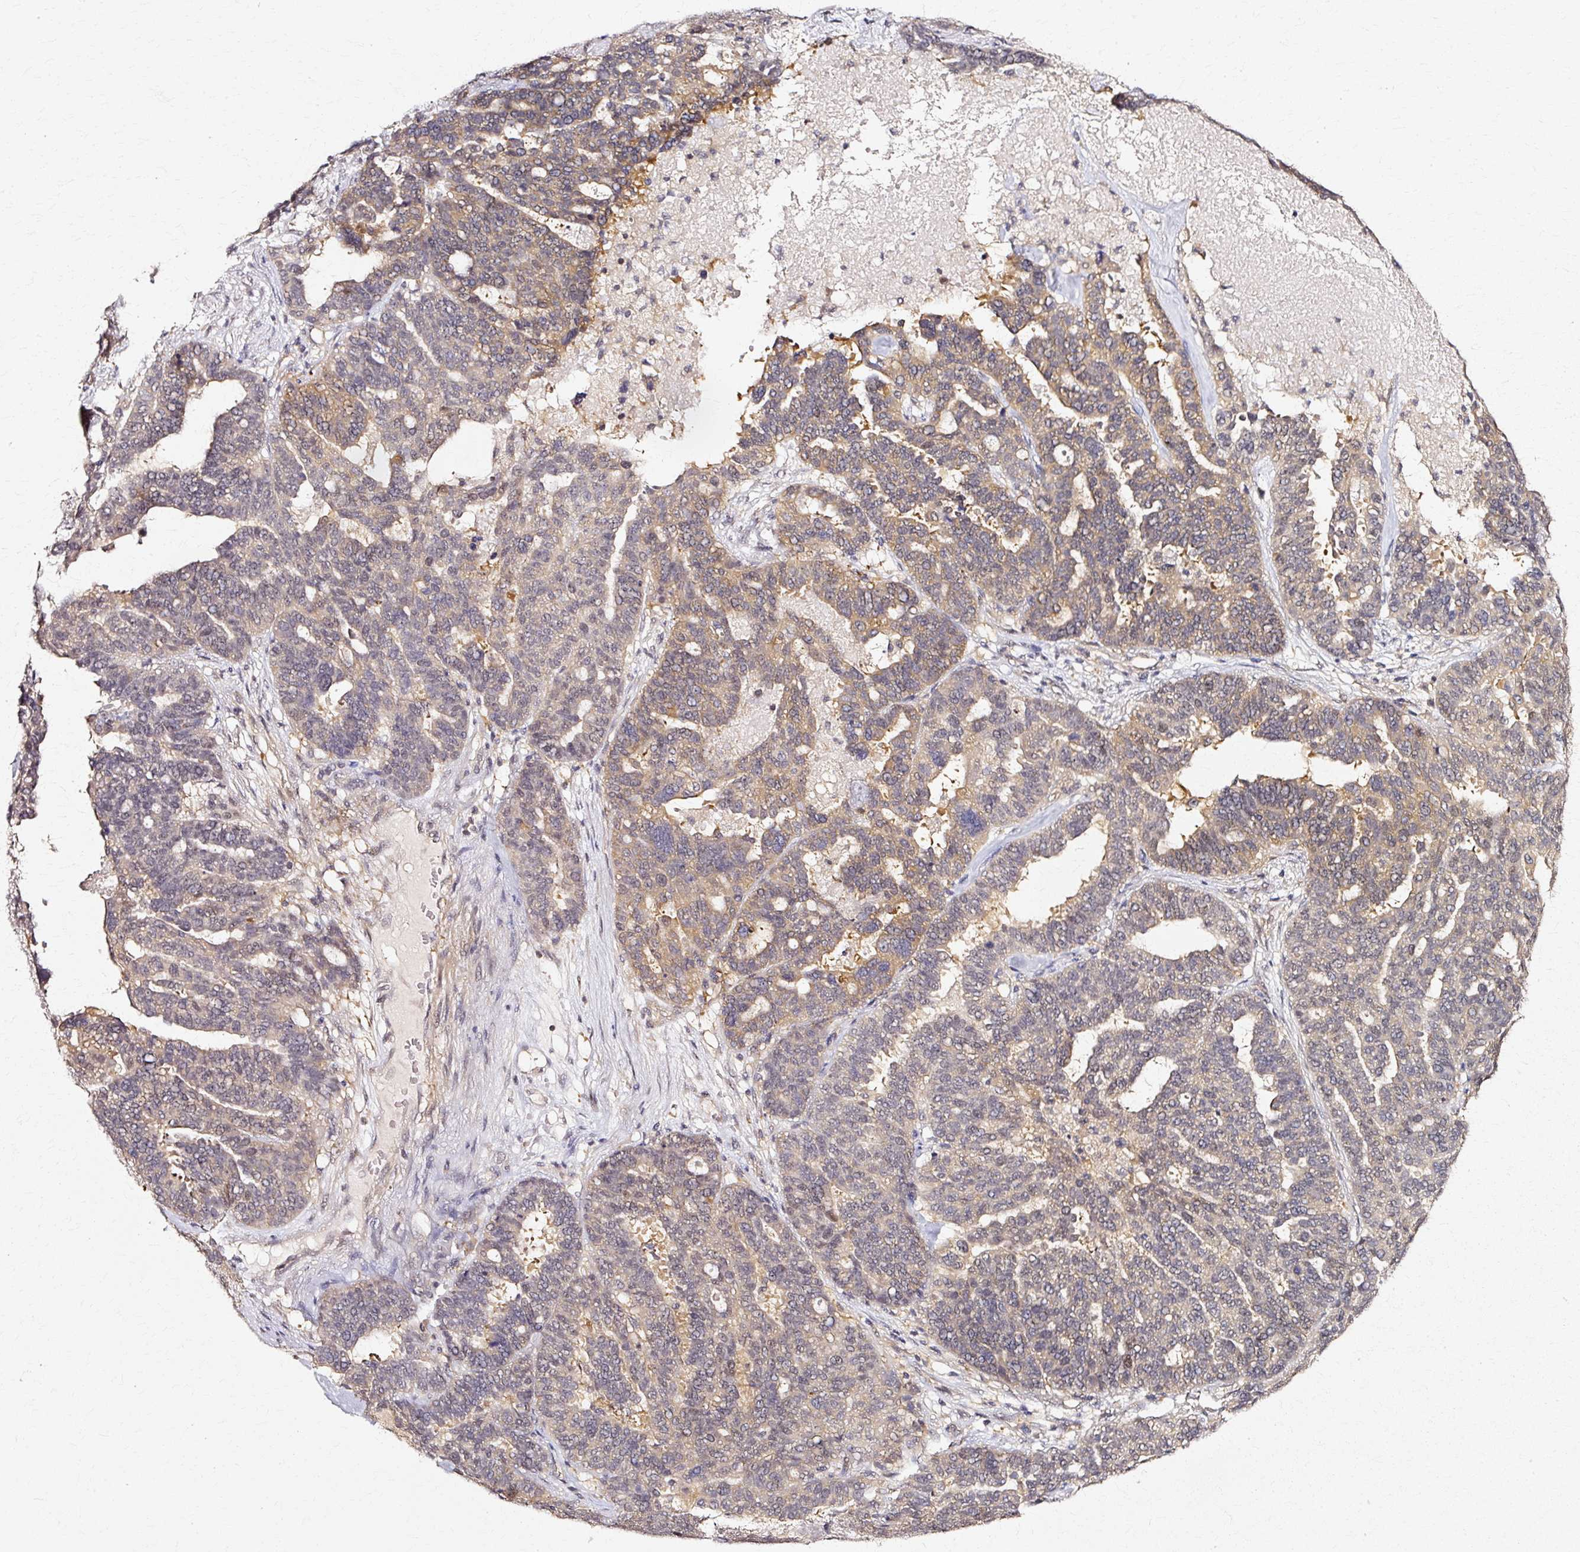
{"staining": {"intensity": "weak", "quantity": "25%-75%", "location": "cytoplasmic/membranous"}, "tissue": "ovarian cancer", "cell_type": "Tumor cells", "image_type": "cancer", "snomed": [{"axis": "morphology", "description": "Cystadenocarcinoma, serous, NOS"}, {"axis": "topography", "description": "Ovary"}], "caption": "Ovarian serous cystadenocarcinoma tissue displays weak cytoplasmic/membranous positivity in about 25%-75% of tumor cells, visualized by immunohistochemistry.", "gene": "RGPD5", "patient": {"sex": "female", "age": 59}}